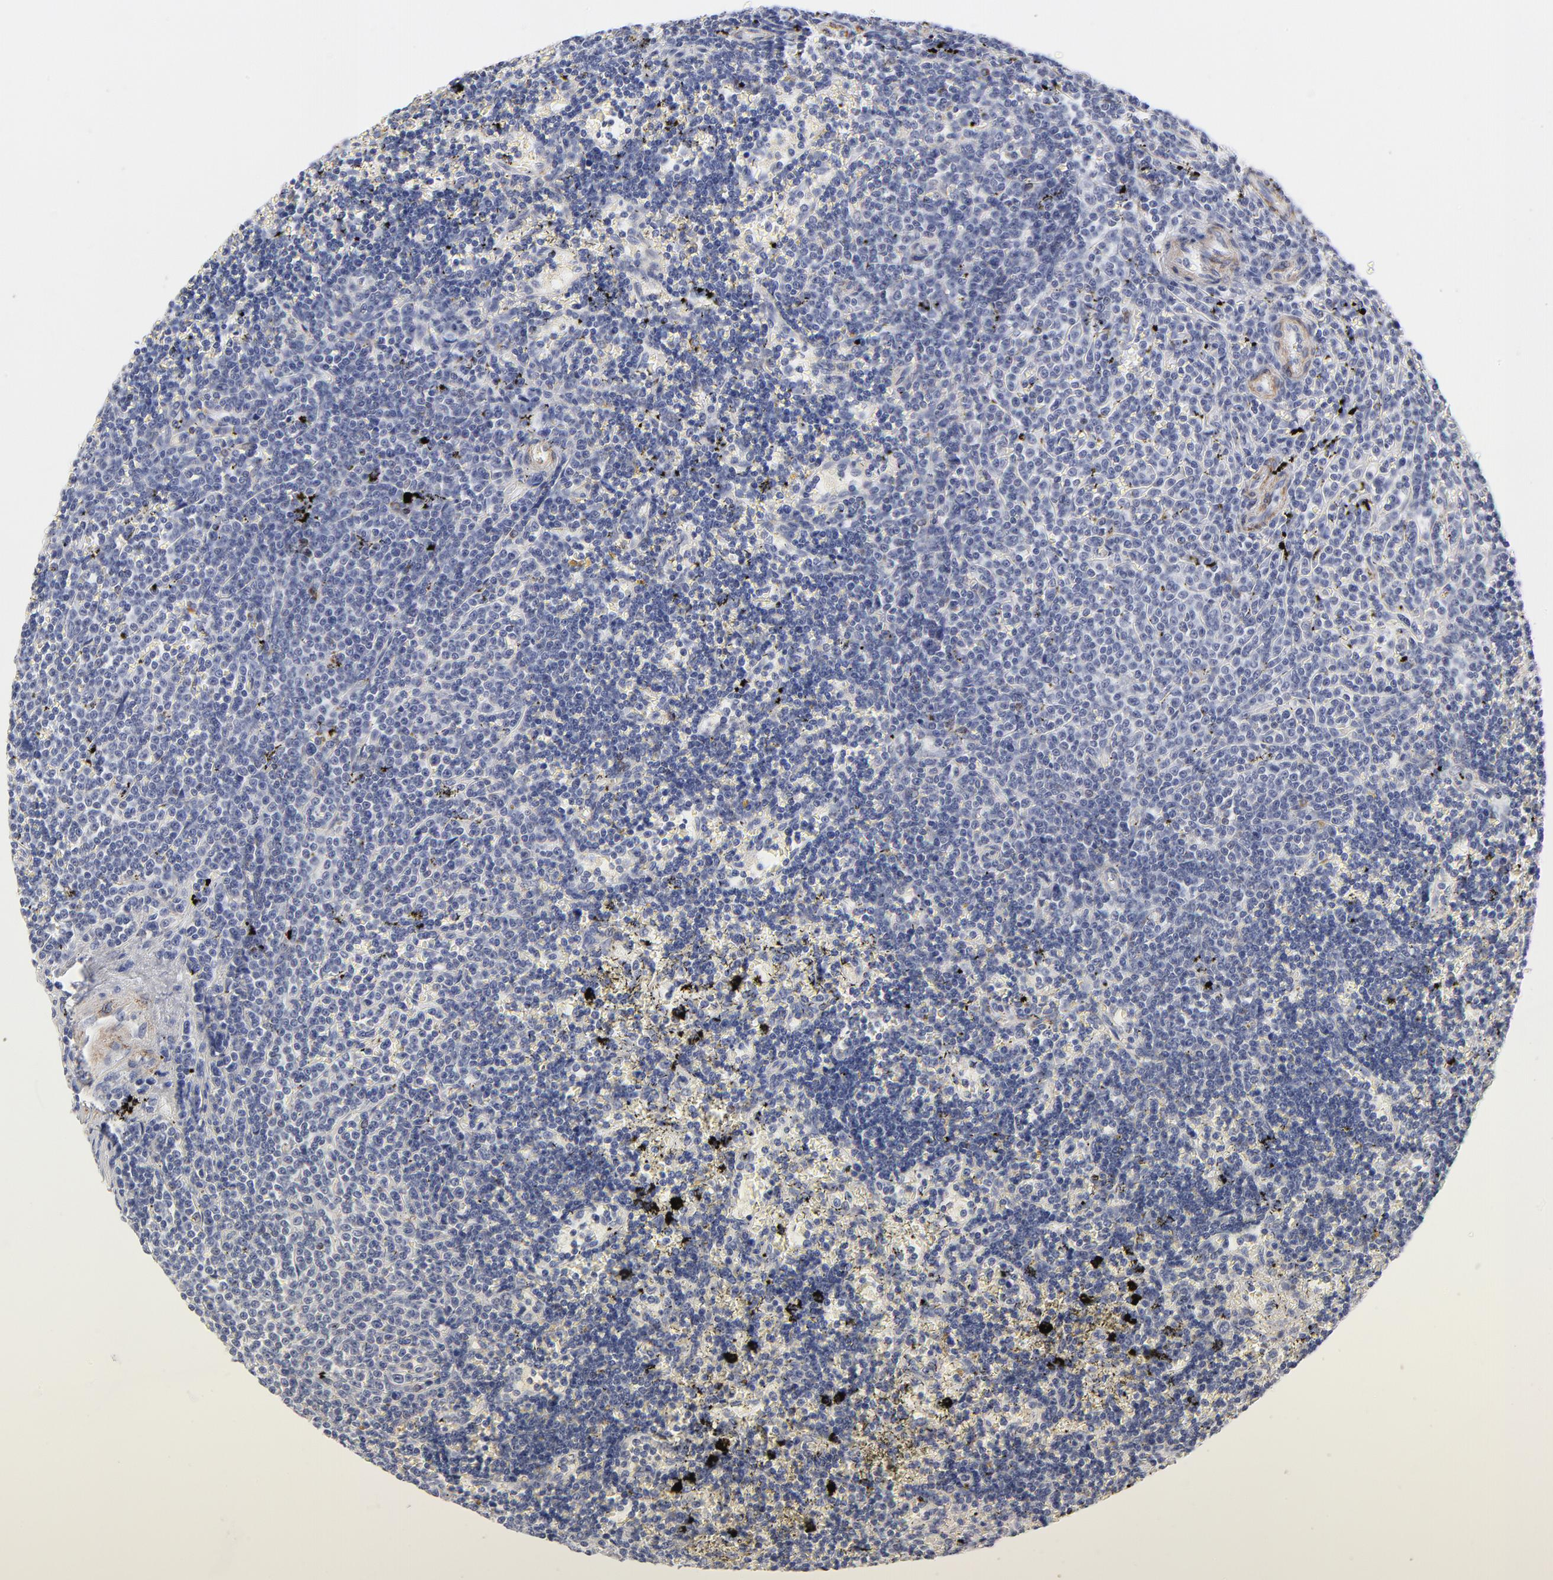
{"staining": {"intensity": "negative", "quantity": "none", "location": "none"}, "tissue": "lymphoma", "cell_type": "Tumor cells", "image_type": "cancer", "snomed": [{"axis": "morphology", "description": "Malignant lymphoma, non-Hodgkin's type, Low grade"}, {"axis": "topography", "description": "Spleen"}], "caption": "Tumor cells are negative for protein expression in human malignant lymphoma, non-Hodgkin's type (low-grade). (Immunohistochemistry, brightfield microscopy, high magnification).", "gene": "MID1", "patient": {"sex": "male", "age": 60}}